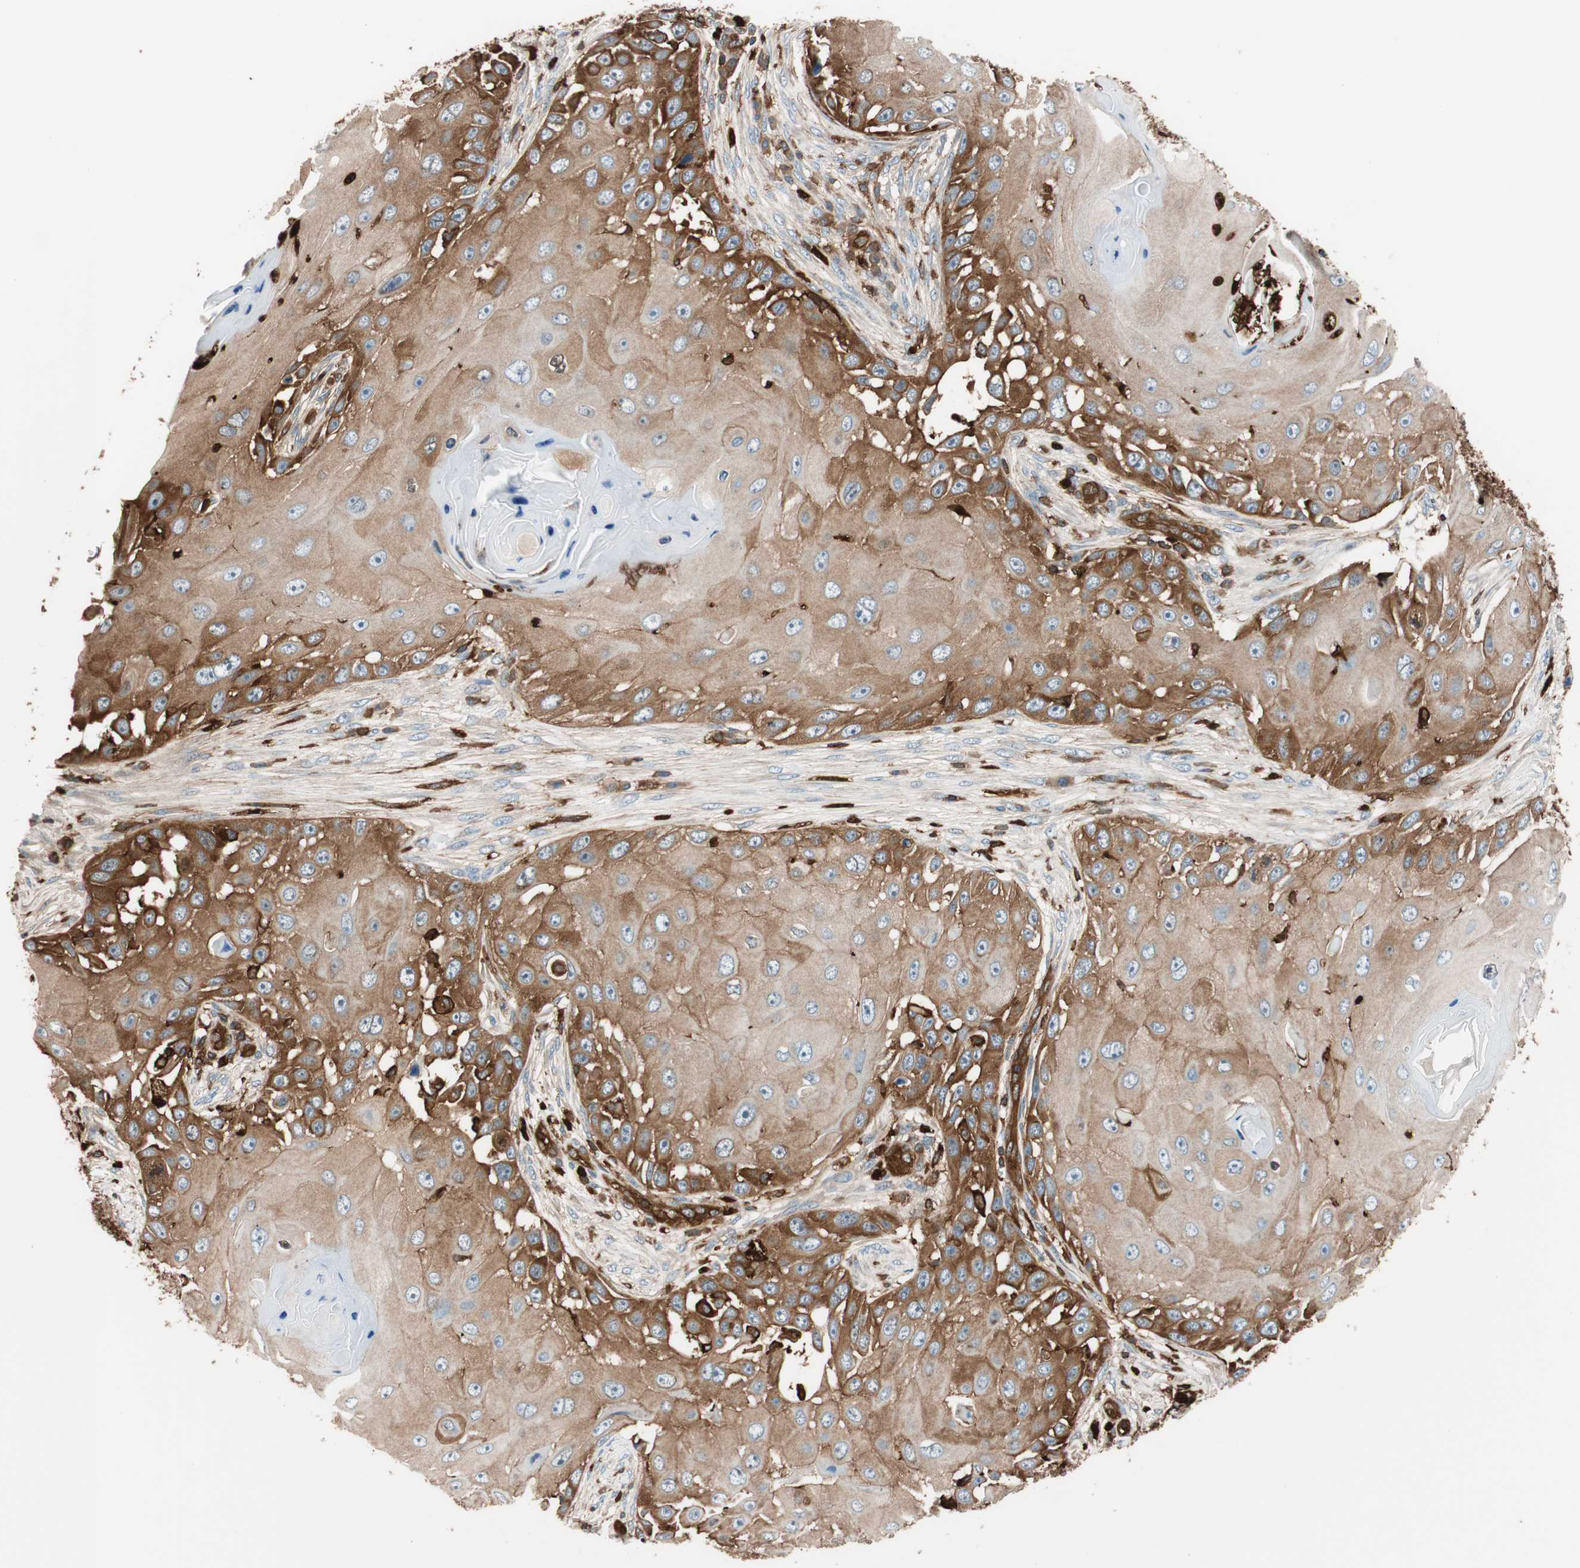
{"staining": {"intensity": "strong", "quantity": ">75%", "location": "cytoplasmic/membranous"}, "tissue": "skin cancer", "cell_type": "Tumor cells", "image_type": "cancer", "snomed": [{"axis": "morphology", "description": "Squamous cell carcinoma, NOS"}, {"axis": "topography", "description": "Skin"}], "caption": "A high amount of strong cytoplasmic/membranous staining is appreciated in approximately >75% of tumor cells in skin cancer (squamous cell carcinoma) tissue. (IHC, brightfield microscopy, high magnification).", "gene": "VASP", "patient": {"sex": "female", "age": 44}}